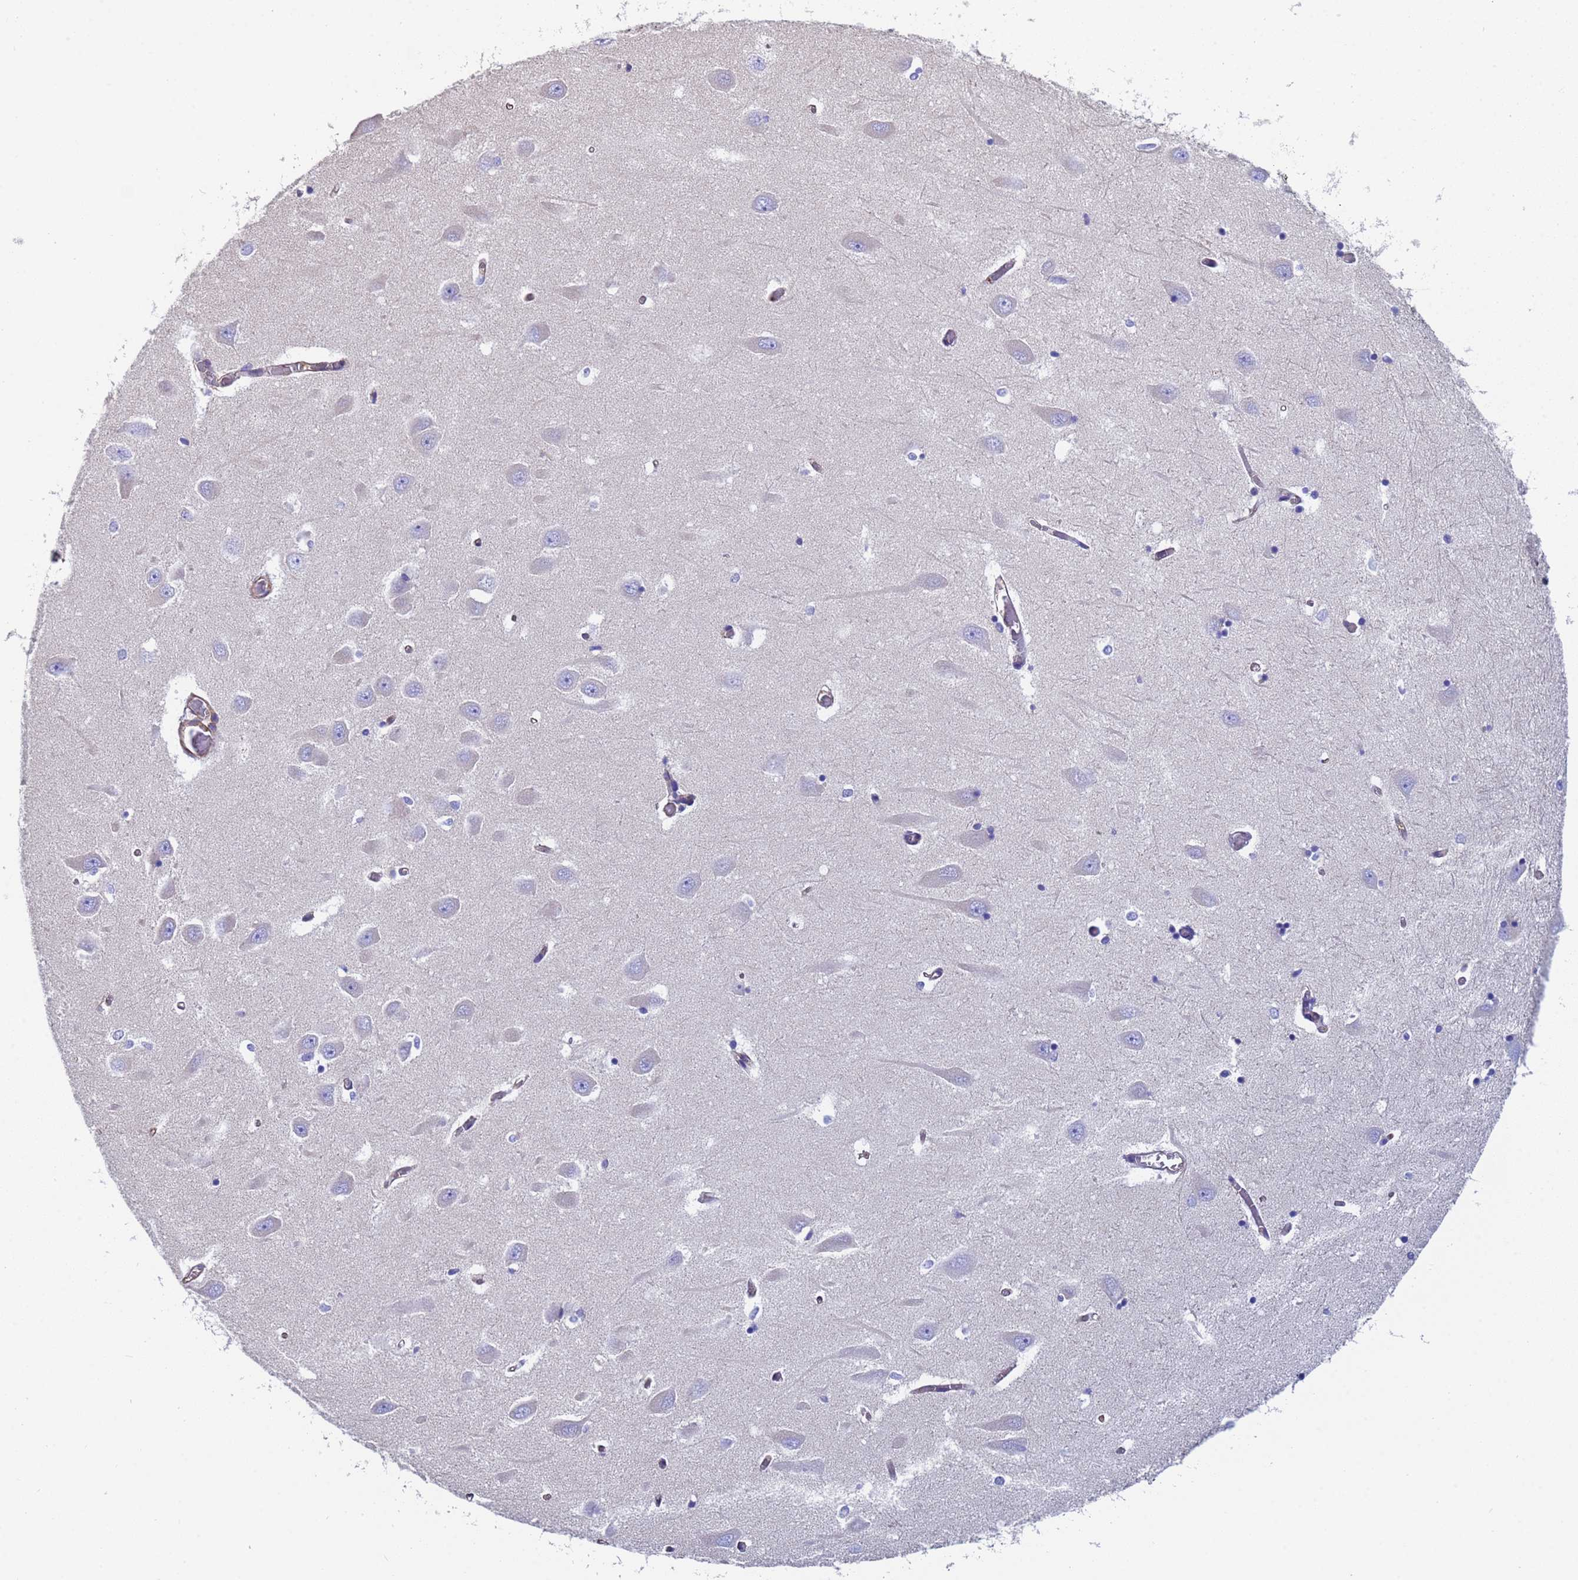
{"staining": {"intensity": "negative", "quantity": "none", "location": "none"}, "tissue": "hippocampus", "cell_type": "Glial cells", "image_type": "normal", "snomed": [{"axis": "morphology", "description": "Normal tissue, NOS"}, {"axis": "topography", "description": "Hippocampus"}], "caption": "Immunohistochemical staining of unremarkable human hippocampus reveals no significant staining in glial cells.", "gene": "MYL12A", "patient": {"sex": "male", "age": 70}}